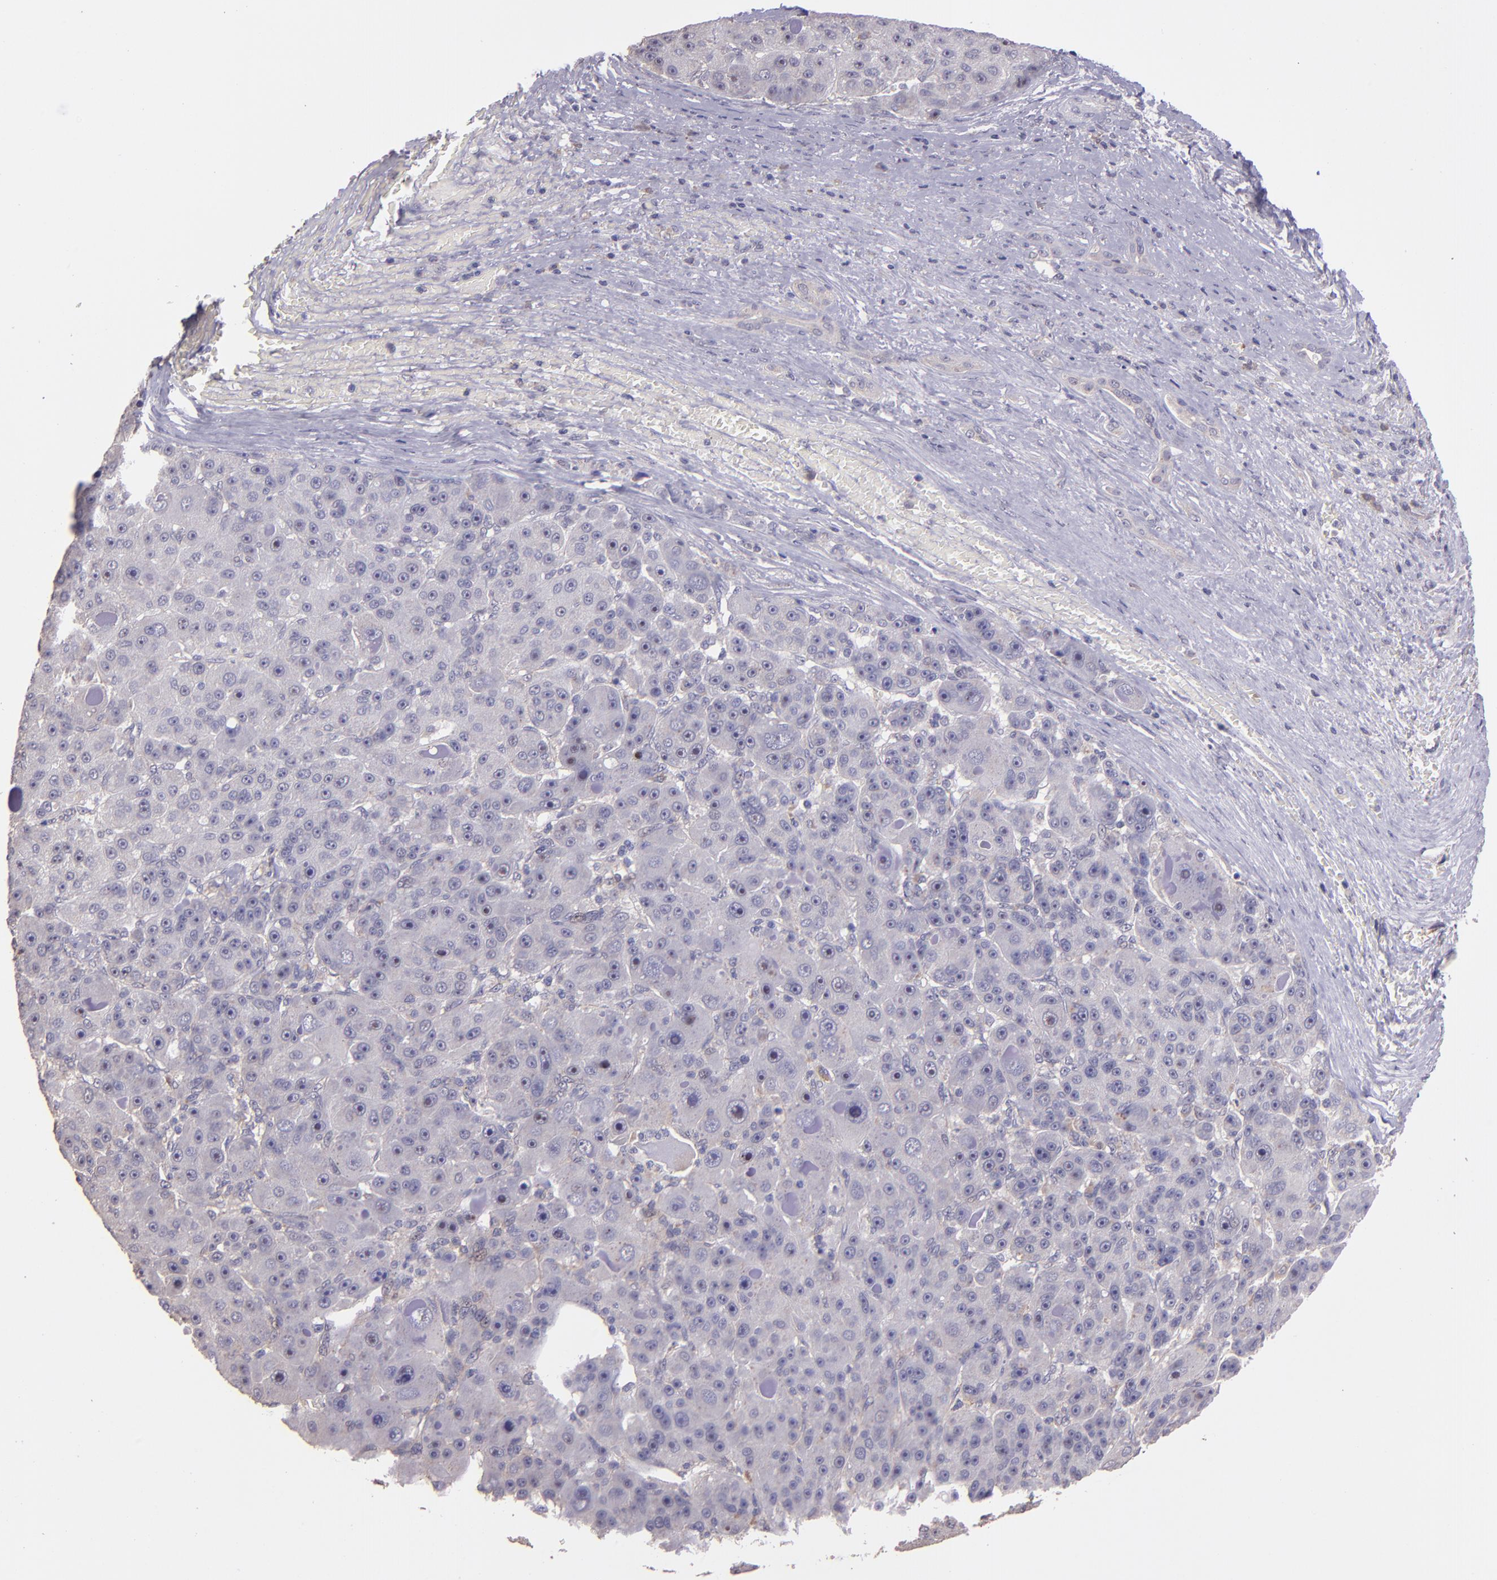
{"staining": {"intensity": "negative", "quantity": "none", "location": "none"}, "tissue": "liver cancer", "cell_type": "Tumor cells", "image_type": "cancer", "snomed": [{"axis": "morphology", "description": "Carcinoma, Hepatocellular, NOS"}, {"axis": "topography", "description": "Liver"}], "caption": "High power microscopy histopathology image of an IHC histopathology image of hepatocellular carcinoma (liver), revealing no significant positivity in tumor cells.", "gene": "PAPPA", "patient": {"sex": "male", "age": 76}}